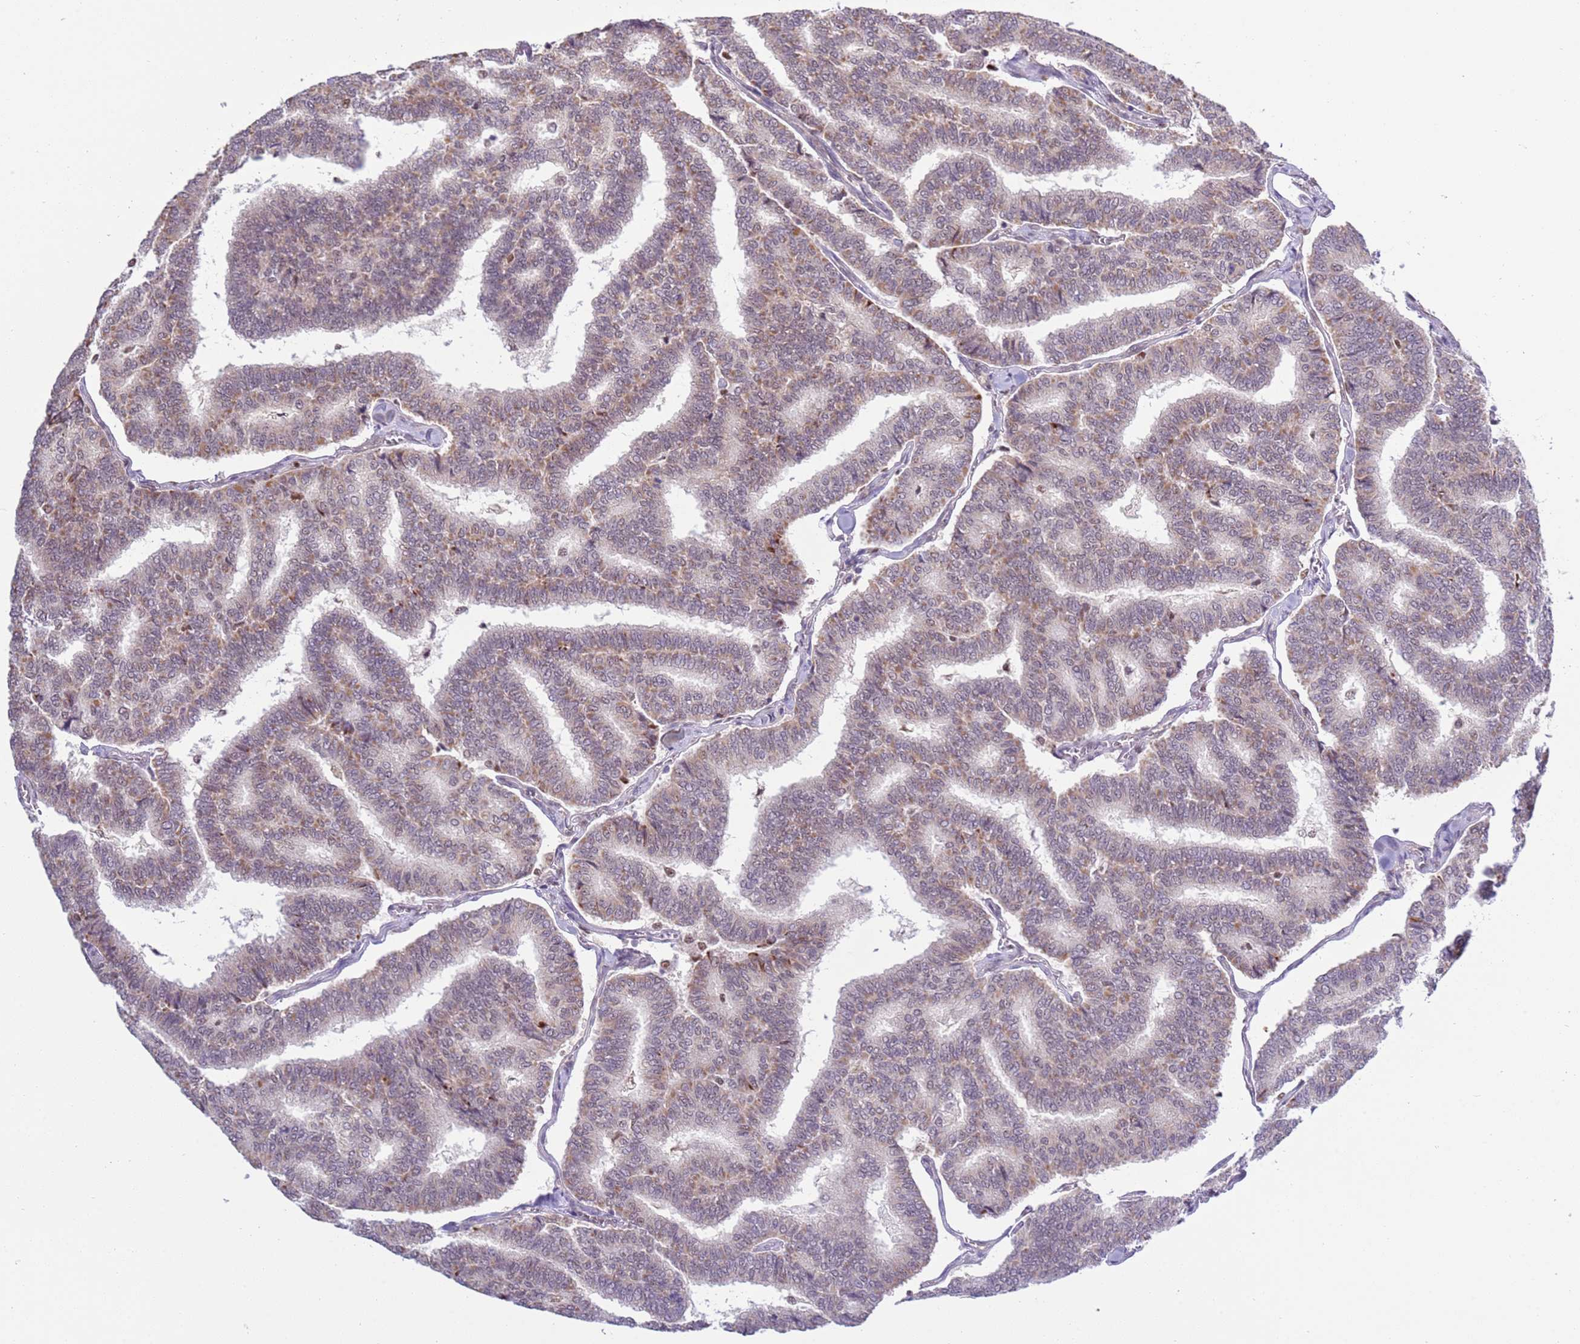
{"staining": {"intensity": "moderate", "quantity": "<25%", "location": "cytoplasmic/membranous"}, "tissue": "thyroid cancer", "cell_type": "Tumor cells", "image_type": "cancer", "snomed": [{"axis": "morphology", "description": "Papillary adenocarcinoma, NOS"}, {"axis": "topography", "description": "Thyroid gland"}], "caption": "High-magnification brightfield microscopy of thyroid papillary adenocarcinoma stained with DAB (3,3'-diaminobenzidine) (brown) and counterstained with hematoxylin (blue). tumor cells exhibit moderate cytoplasmic/membranous staining is seen in about<25% of cells. (DAB (3,3'-diaminobenzidine) IHC, brown staining for protein, blue staining for nuclei).", "gene": "PRPF6", "patient": {"sex": "female", "age": 35}}